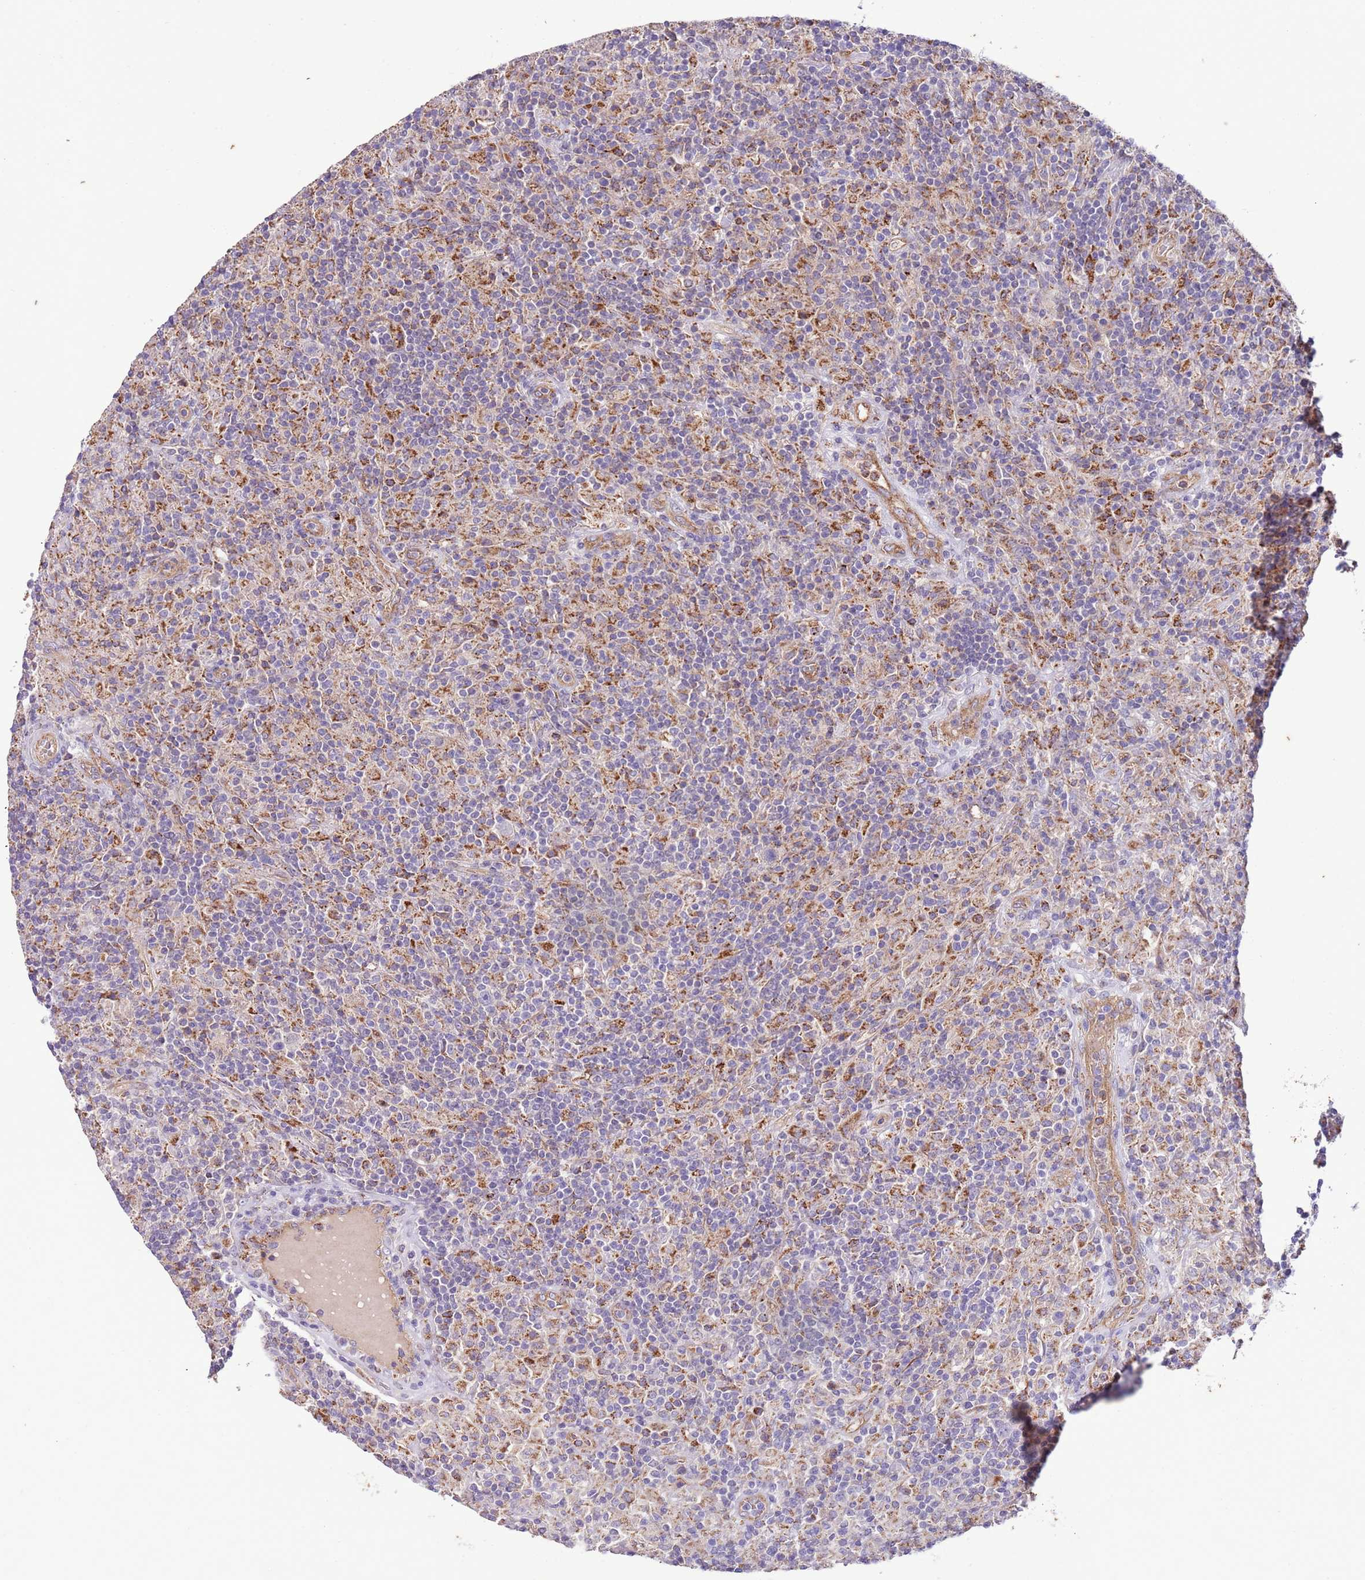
{"staining": {"intensity": "negative", "quantity": "none", "location": "none"}, "tissue": "lymphoma", "cell_type": "Tumor cells", "image_type": "cancer", "snomed": [{"axis": "morphology", "description": "Hodgkin's disease, NOS"}, {"axis": "topography", "description": "Lymph node"}], "caption": "Protein analysis of Hodgkin's disease shows no significant positivity in tumor cells.", "gene": "DOCK6", "patient": {"sex": "male", "age": 70}}